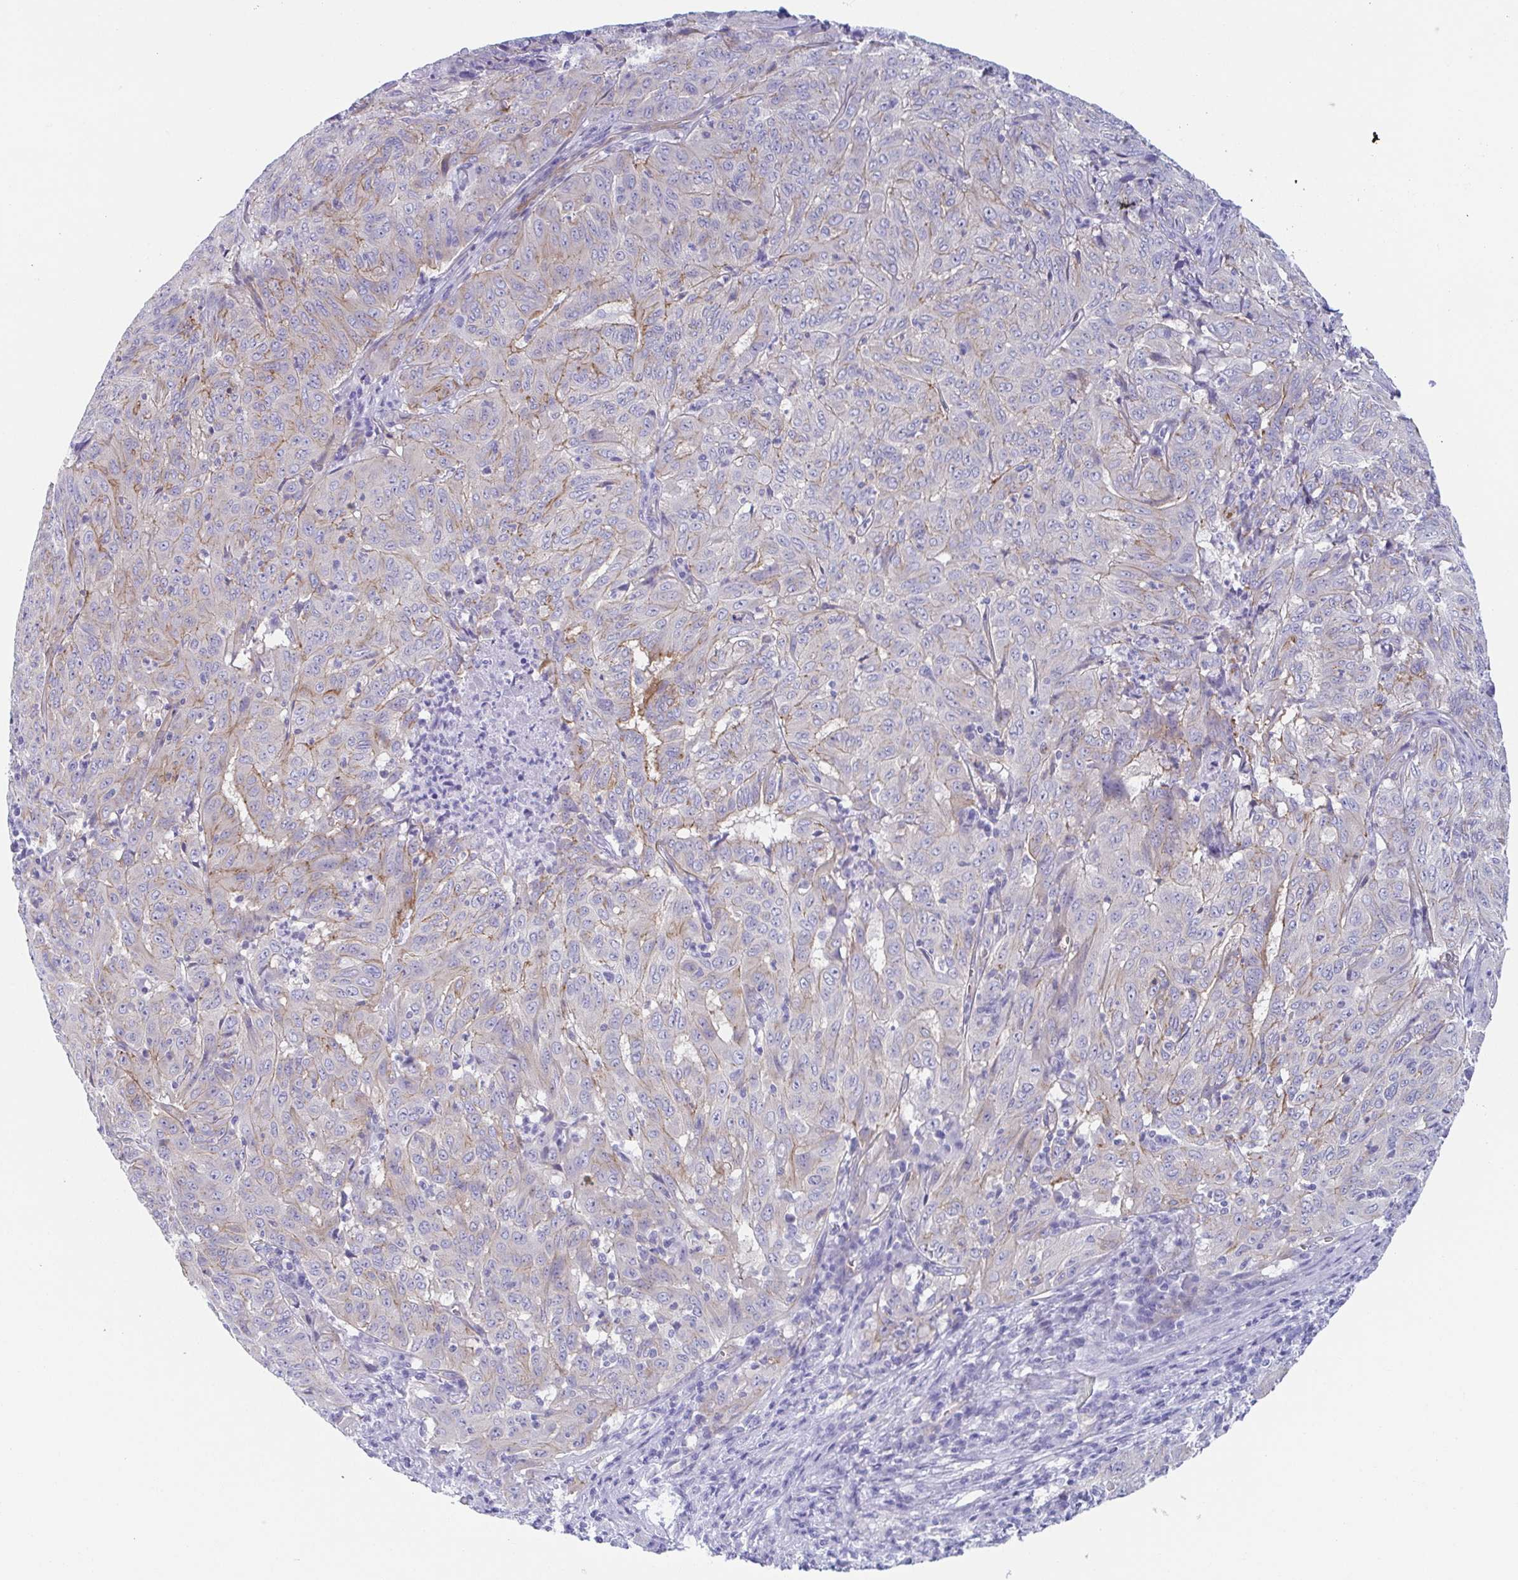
{"staining": {"intensity": "weak", "quantity": "<25%", "location": "cytoplasmic/membranous"}, "tissue": "pancreatic cancer", "cell_type": "Tumor cells", "image_type": "cancer", "snomed": [{"axis": "morphology", "description": "Adenocarcinoma, NOS"}, {"axis": "topography", "description": "Pancreas"}], "caption": "Histopathology image shows no significant protein staining in tumor cells of adenocarcinoma (pancreatic).", "gene": "DYNC1I1", "patient": {"sex": "male", "age": 63}}